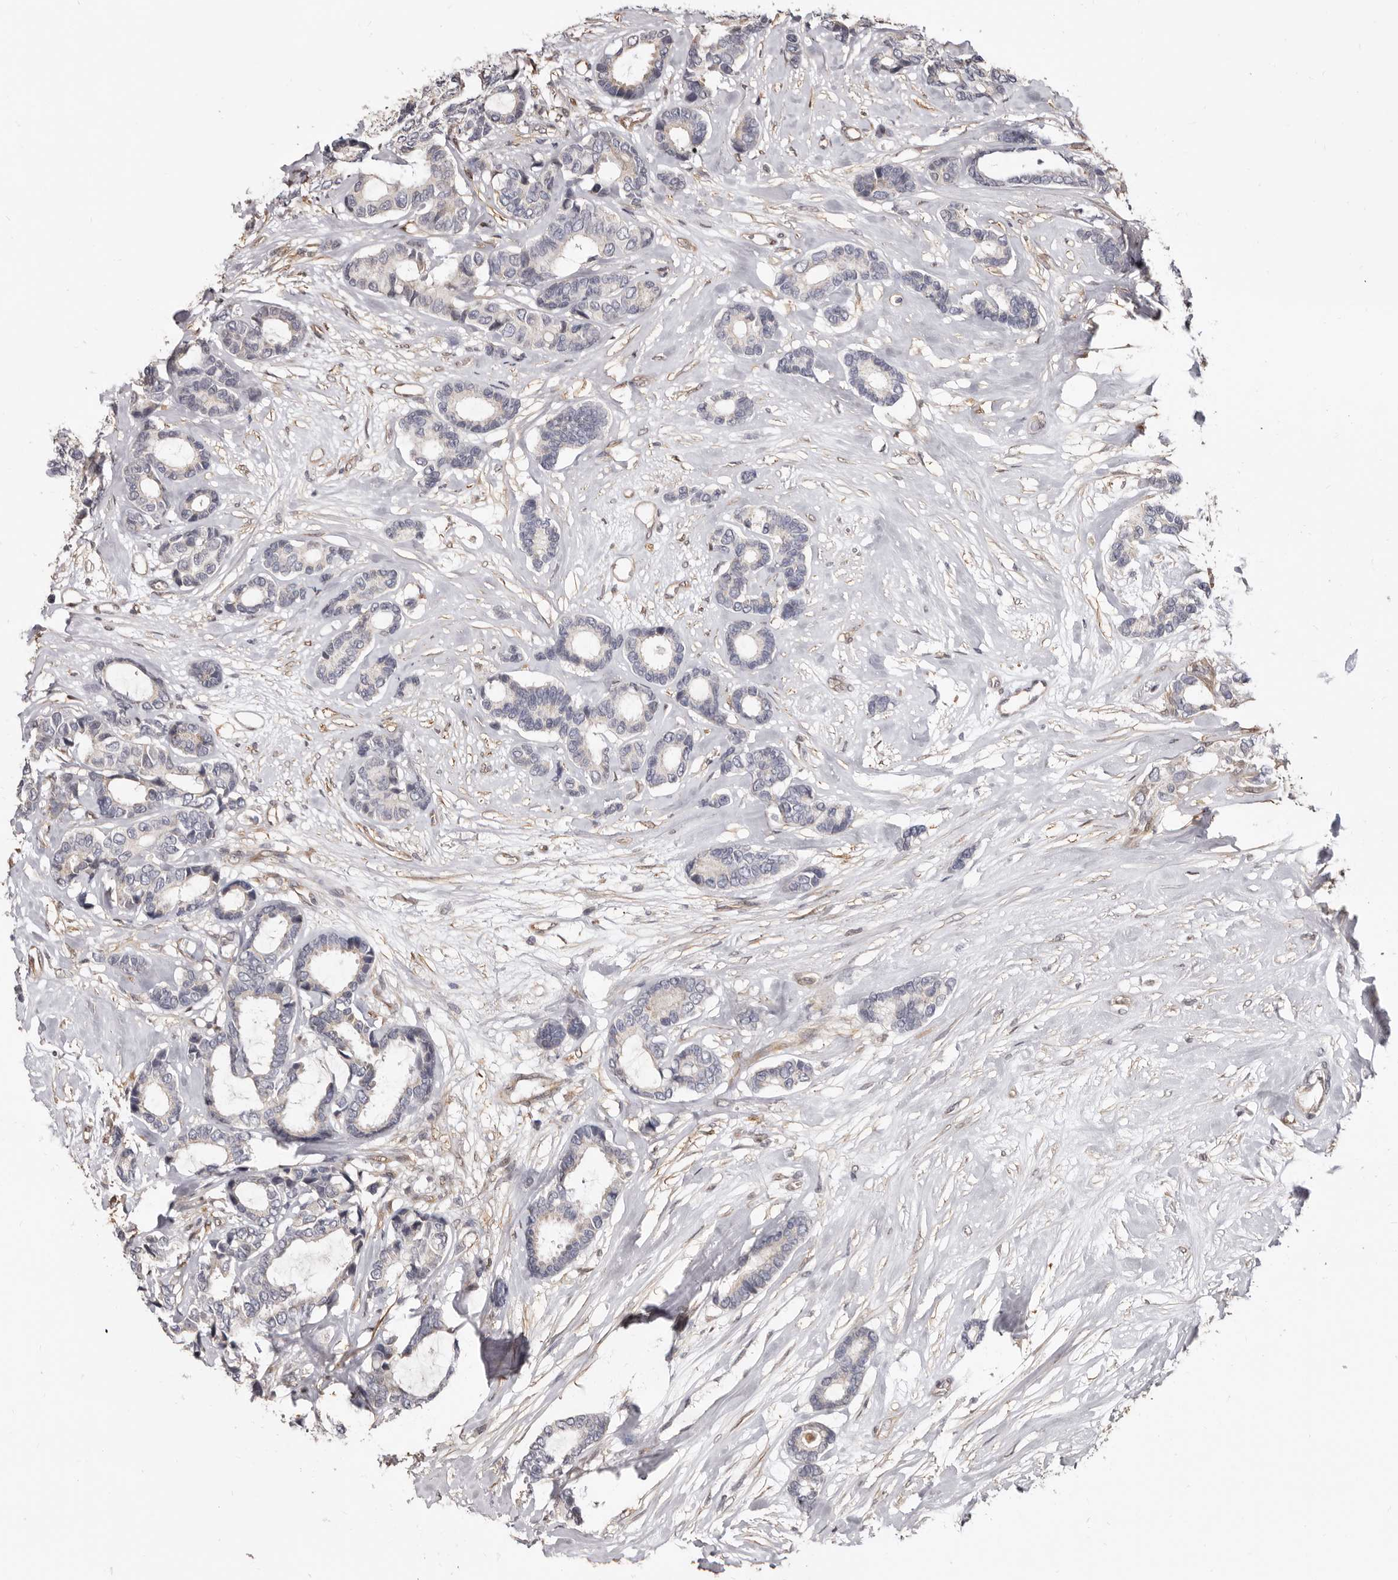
{"staining": {"intensity": "negative", "quantity": "none", "location": "none"}, "tissue": "breast cancer", "cell_type": "Tumor cells", "image_type": "cancer", "snomed": [{"axis": "morphology", "description": "Duct carcinoma"}, {"axis": "topography", "description": "Breast"}], "caption": "Immunohistochemical staining of breast cancer (intraductal carcinoma) reveals no significant staining in tumor cells. Nuclei are stained in blue.", "gene": "KHDRBS2", "patient": {"sex": "female", "age": 87}}